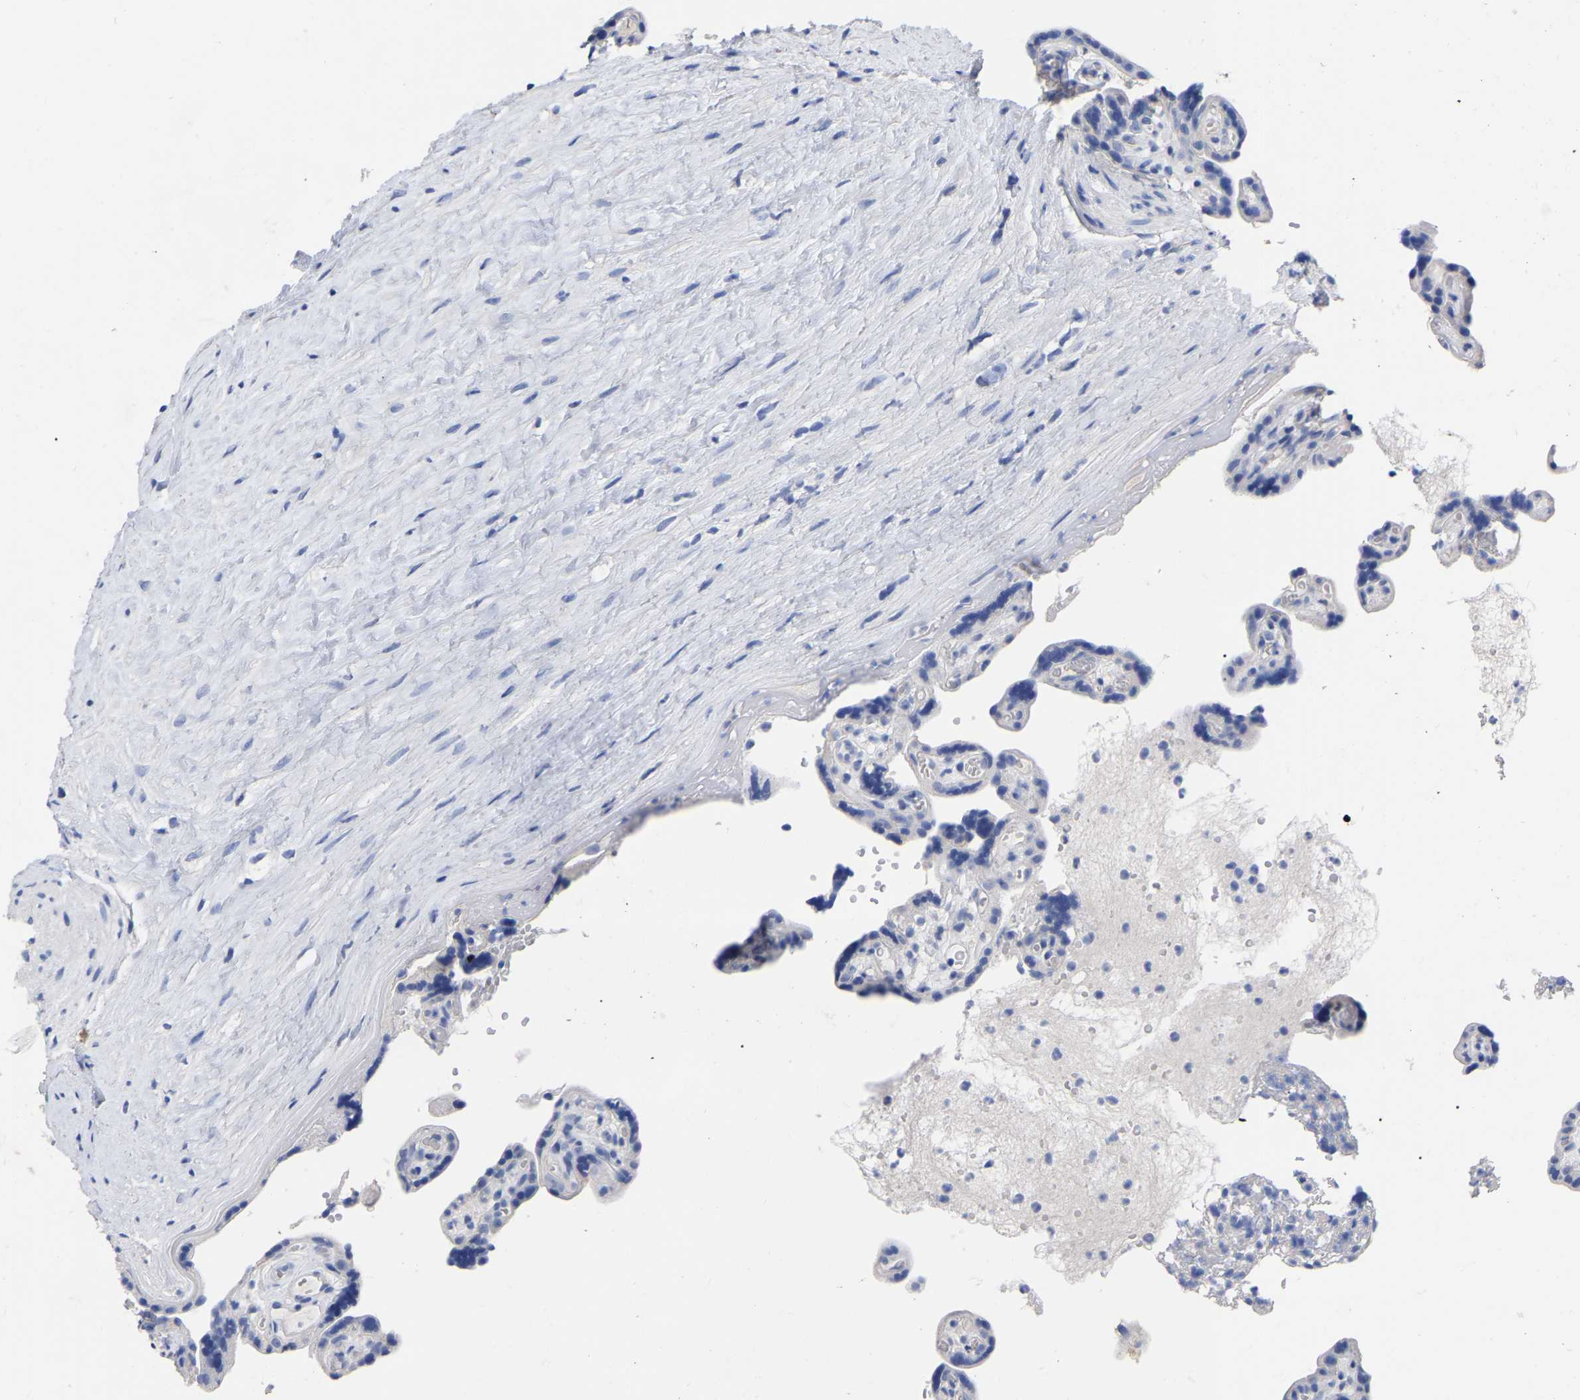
{"staining": {"intensity": "negative", "quantity": "none", "location": "none"}, "tissue": "placenta", "cell_type": "Decidual cells", "image_type": "normal", "snomed": [{"axis": "morphology", "description": "Normal tissue, NOS"}, {"axis": "topography", "description": "Placenta"}], "caption": "There is no significant staining in decidual cells of placenta. The staining was performed using DAB to visualize the protein expression in brown, while the nuclei were stained in blue with hematoxylin (Magnification: 20x).", "gene": "ANXA13", "patient": {"sex": "female", "age": 30}}